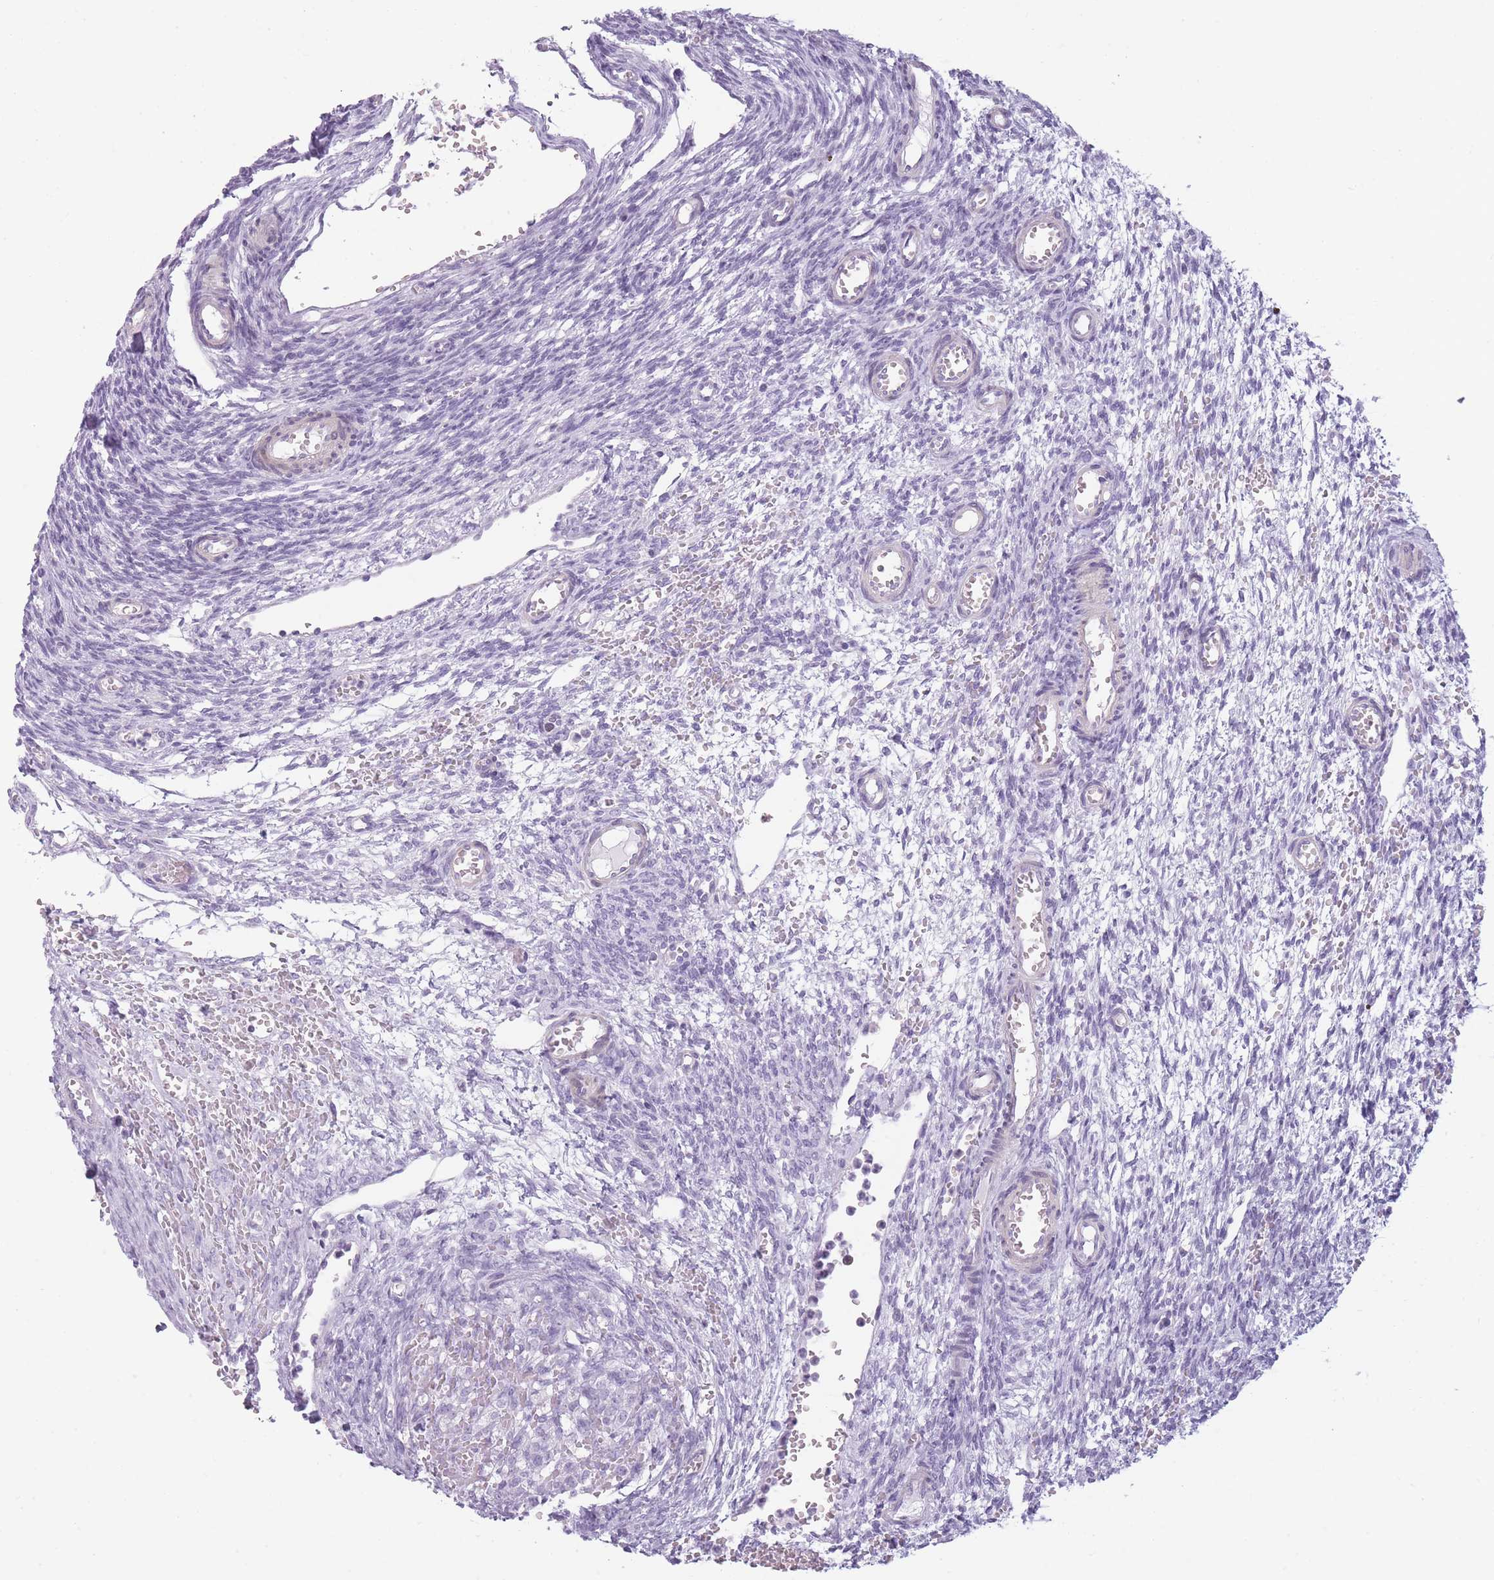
{"staining": {"intensity": "negative", "quantity": "none", "location": "none"}, "tissue": "ovary", "cell_type": "Follicle cells", "image_type": "normal", "snomed": [{"axis": "morphology", "description": "Normal tissue, NOS"}, {"axis": "topography", "description": "Ovary"}], "caption": "This is an immunohistochemistry photomicrograph of unremarkable ovary. There is no expression in follicle cells.", "gene": "GGT1", "patient": {"sex": "female", "age": 39}}